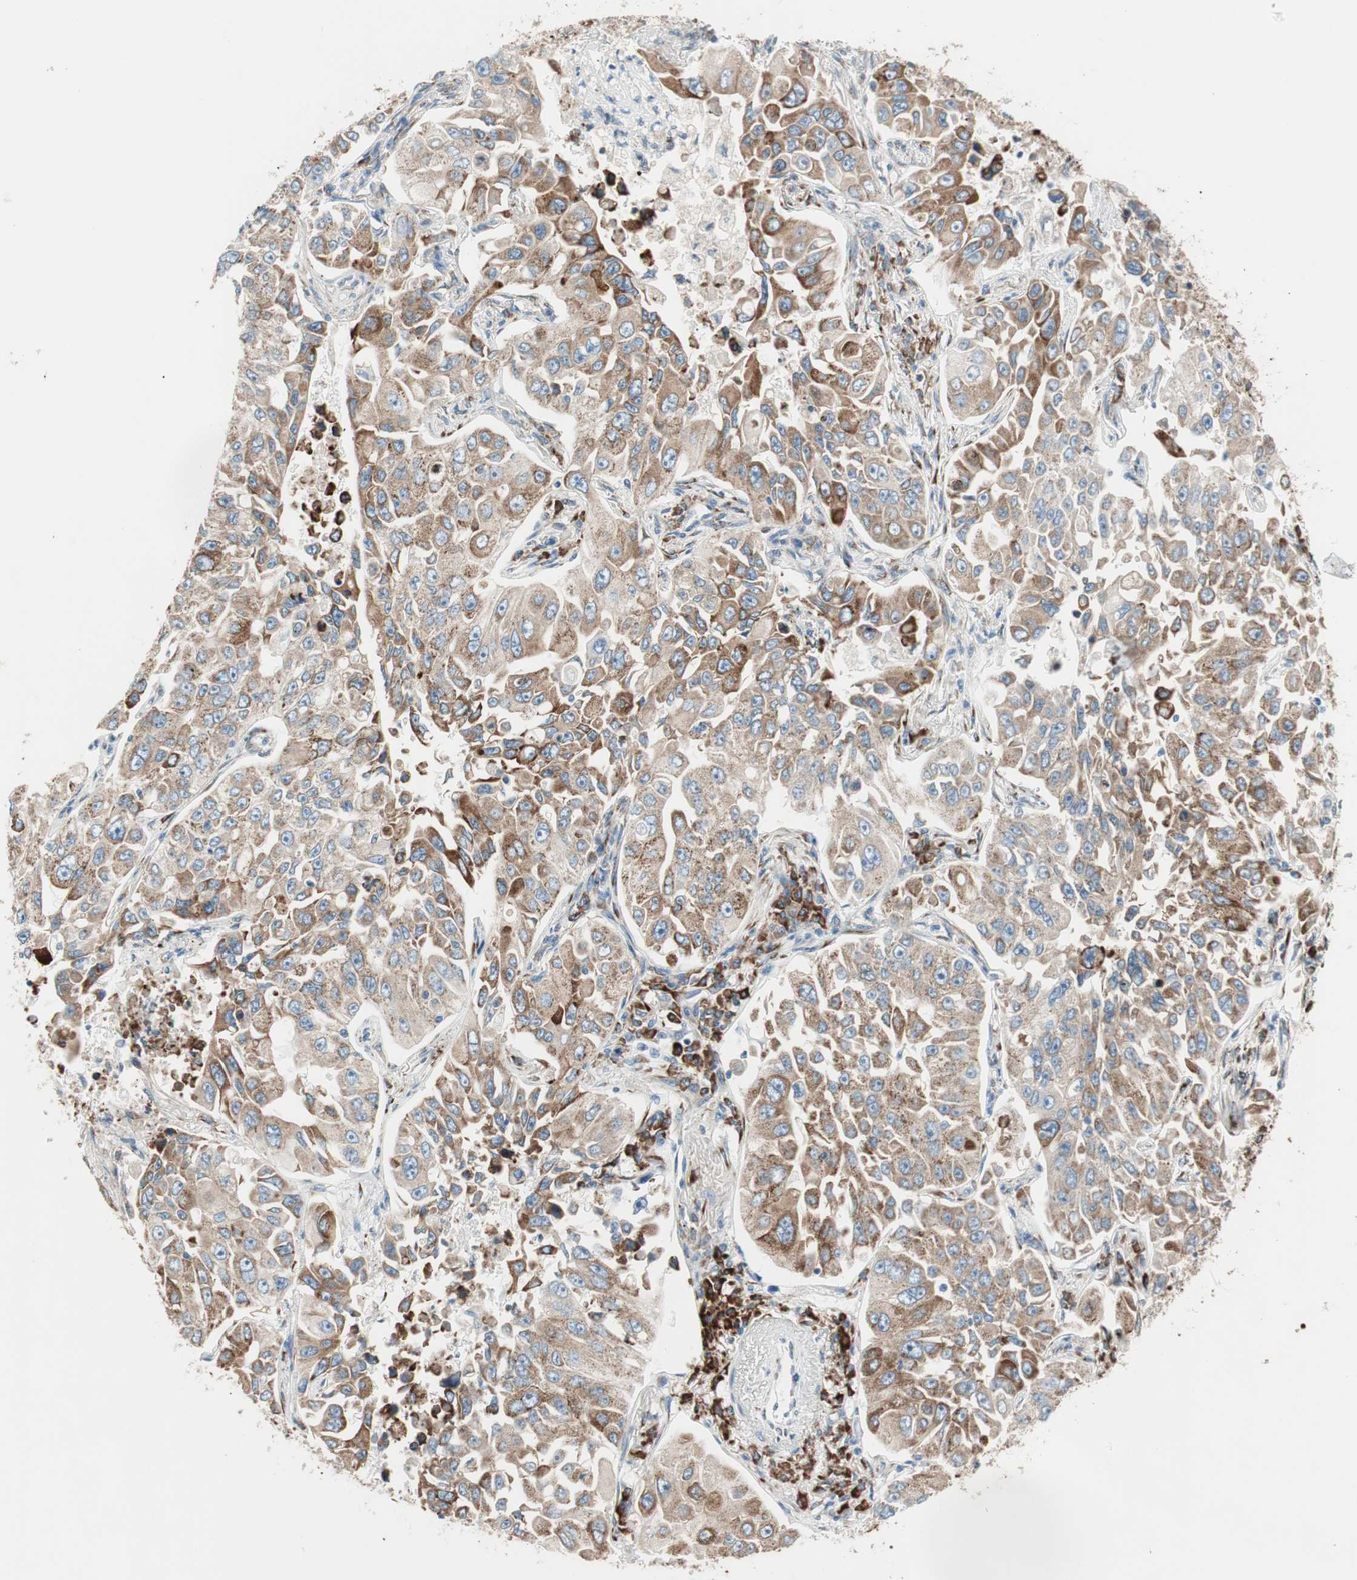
{"staining": {"intensity": "moderate", "quantity": ">75%", "location": "cytoplasmic/membranous"}, "tissue": "lung cancer", "cell_type": "Tumor cells", "image_type": "cancer", "snomed": [{"axis": "morphology", "description": "Adenocarcinoma, NOS"}, {"axis": "topography", "description": "Lung"}], "caption": "Human lung cancer stained with a brown dye reveals moderate cytoplasmic/membranous positive expression in approximately >75% of tumor cells.", "gene": "P4HTM", "patient": {"sex": "male", "age": 84}}